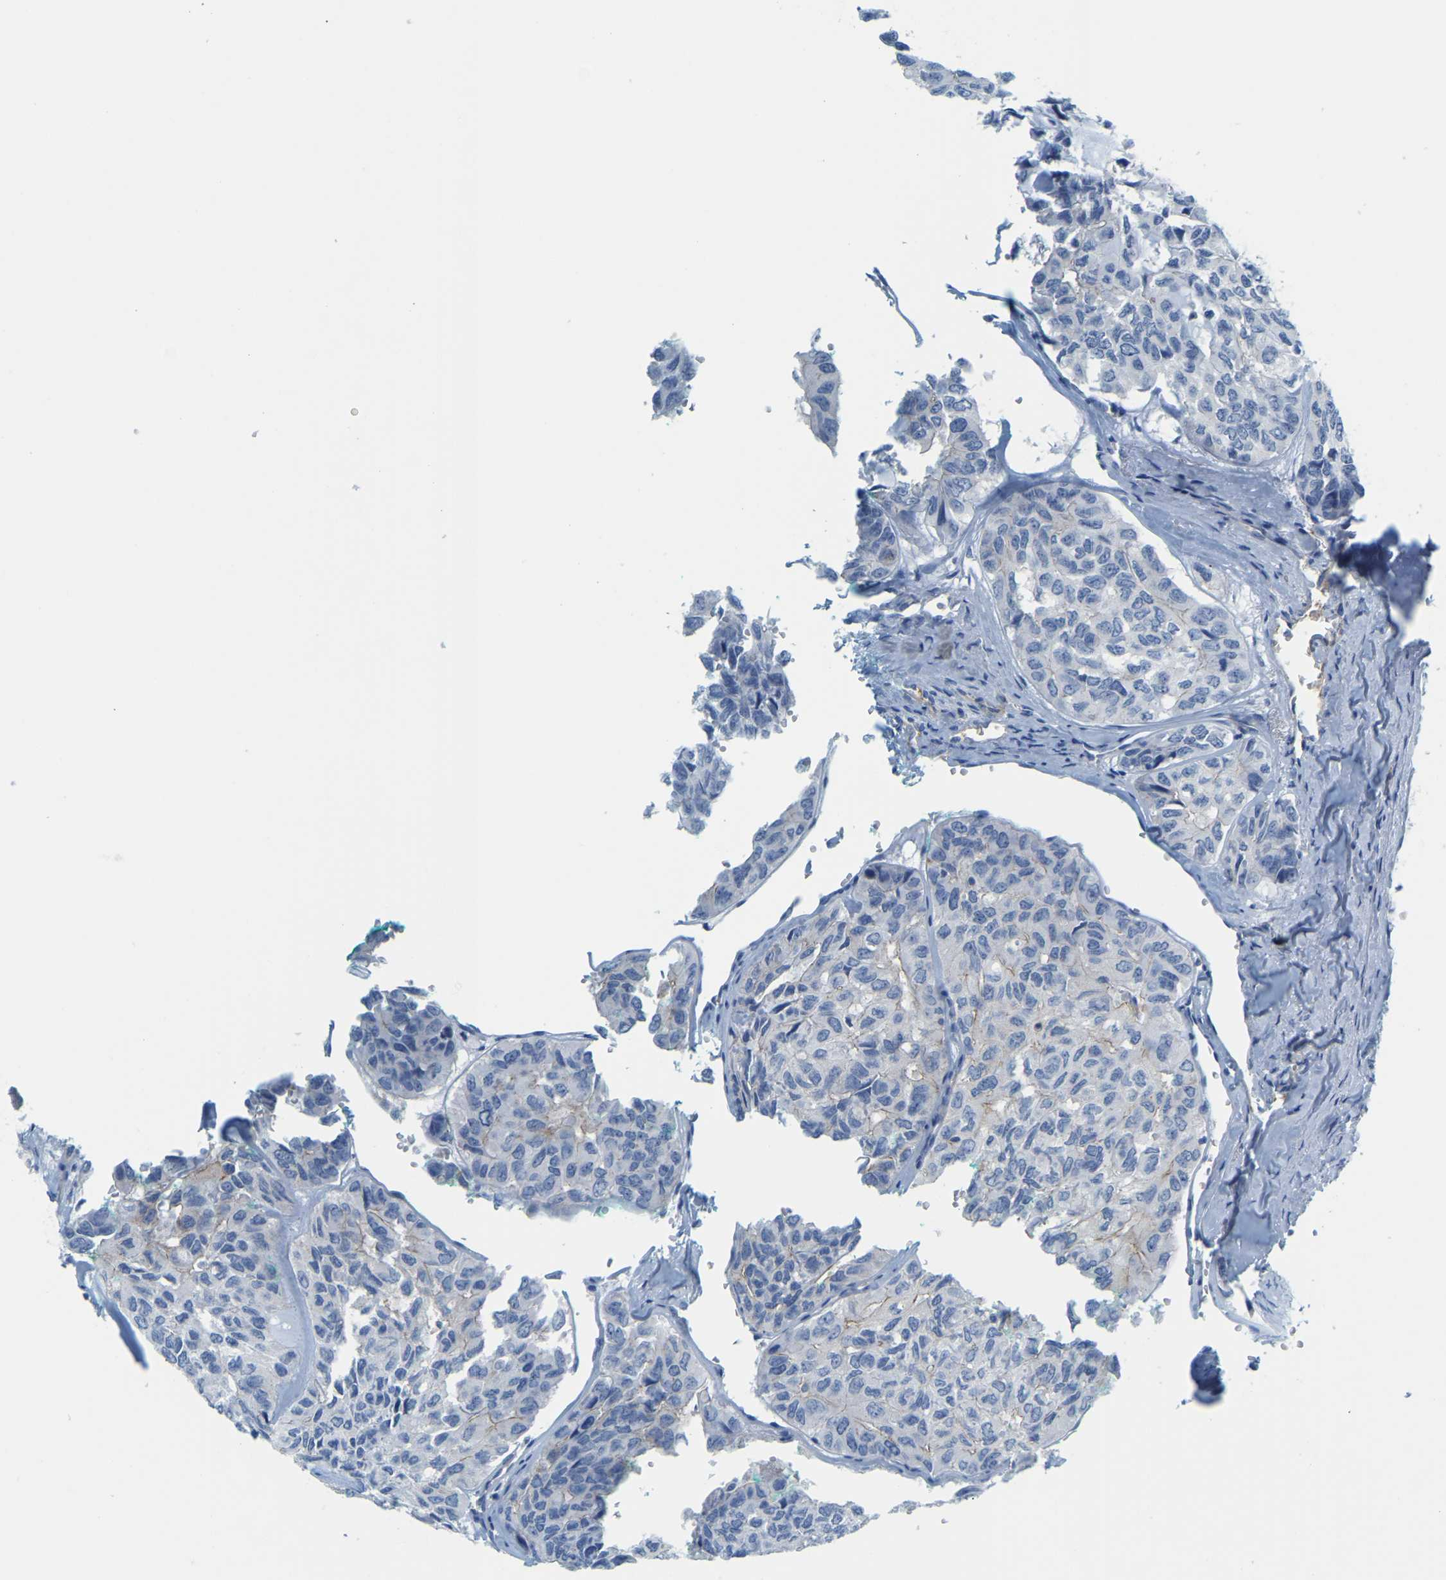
{"staining": {"intensity": "negative", "quantity": "none", "location": "none"}, "tissue": "head and neck cancer", "cell_type": "Tumor cells", "image_type": "cancer", "snomed": [{"axis": "morphology", "description": "Adenocarcinoma, NOS"}, {"axis": "topography", "description": "Salivary gland, NOS"}, {"axis": "topography", "description": "Head-Neck"}], "caption": "Tumor cells show no significant positivity in head and neck cancer (adenocarcinoma). The staining is performed using DAB (3,3'-diaminobenzidine) brown chromogen with nuclei counter-stained in using hematoxylin.", "gene": "MYL3", "patient": {"sex": "female", "age": 76}}